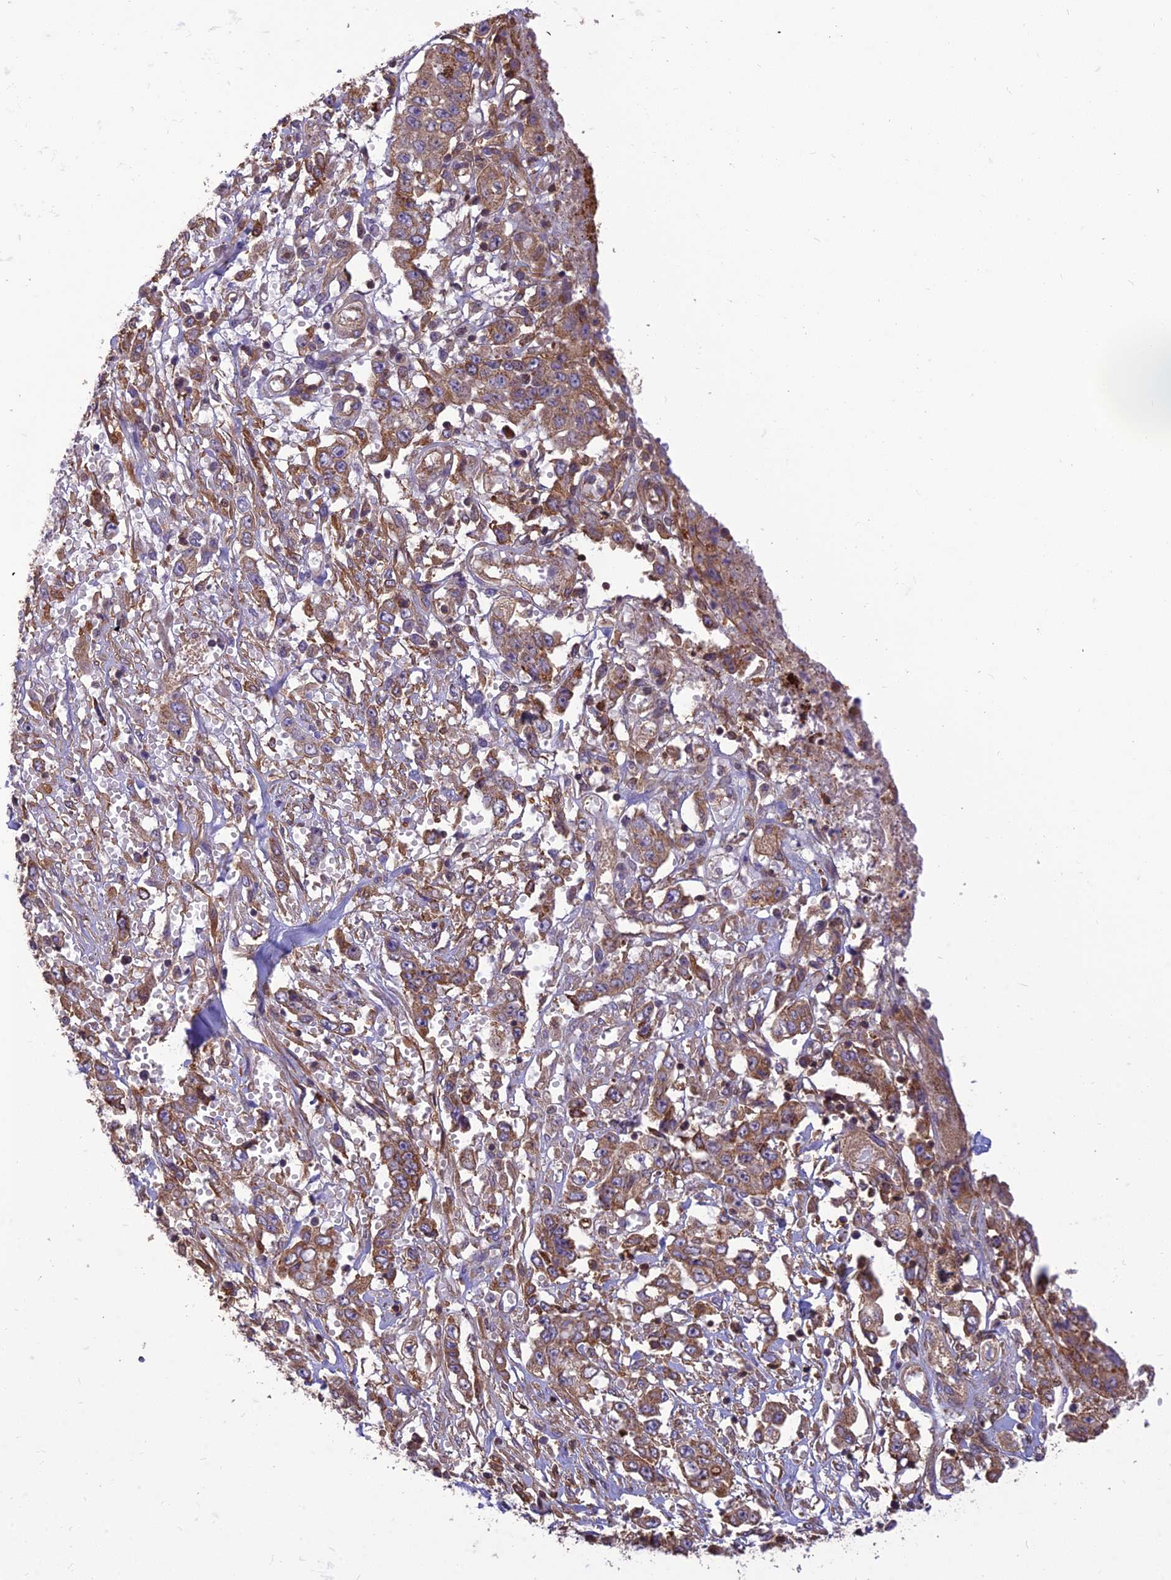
{"staining": {"intensity": "moderate", "quantity": ">75%", "location": "cytoplasmic/membranous"}, "tissue": "stomach cancer", "cell_type": "Tumor cells", "image_type": "cancer", "snomed": [{"axis": "morphology", "description": "Adenocarcinoma, NOS"}, {"axis": "topography", "description": "Stomach, upper"}], "caption": "The micrograph reveals a brown stain indicating the presence of a protein in the cytoplasmic/membranous of tumor cells in stomach cancer.", "gene": "HPSE2", "patient": {"sex": "male", "age": 62}}